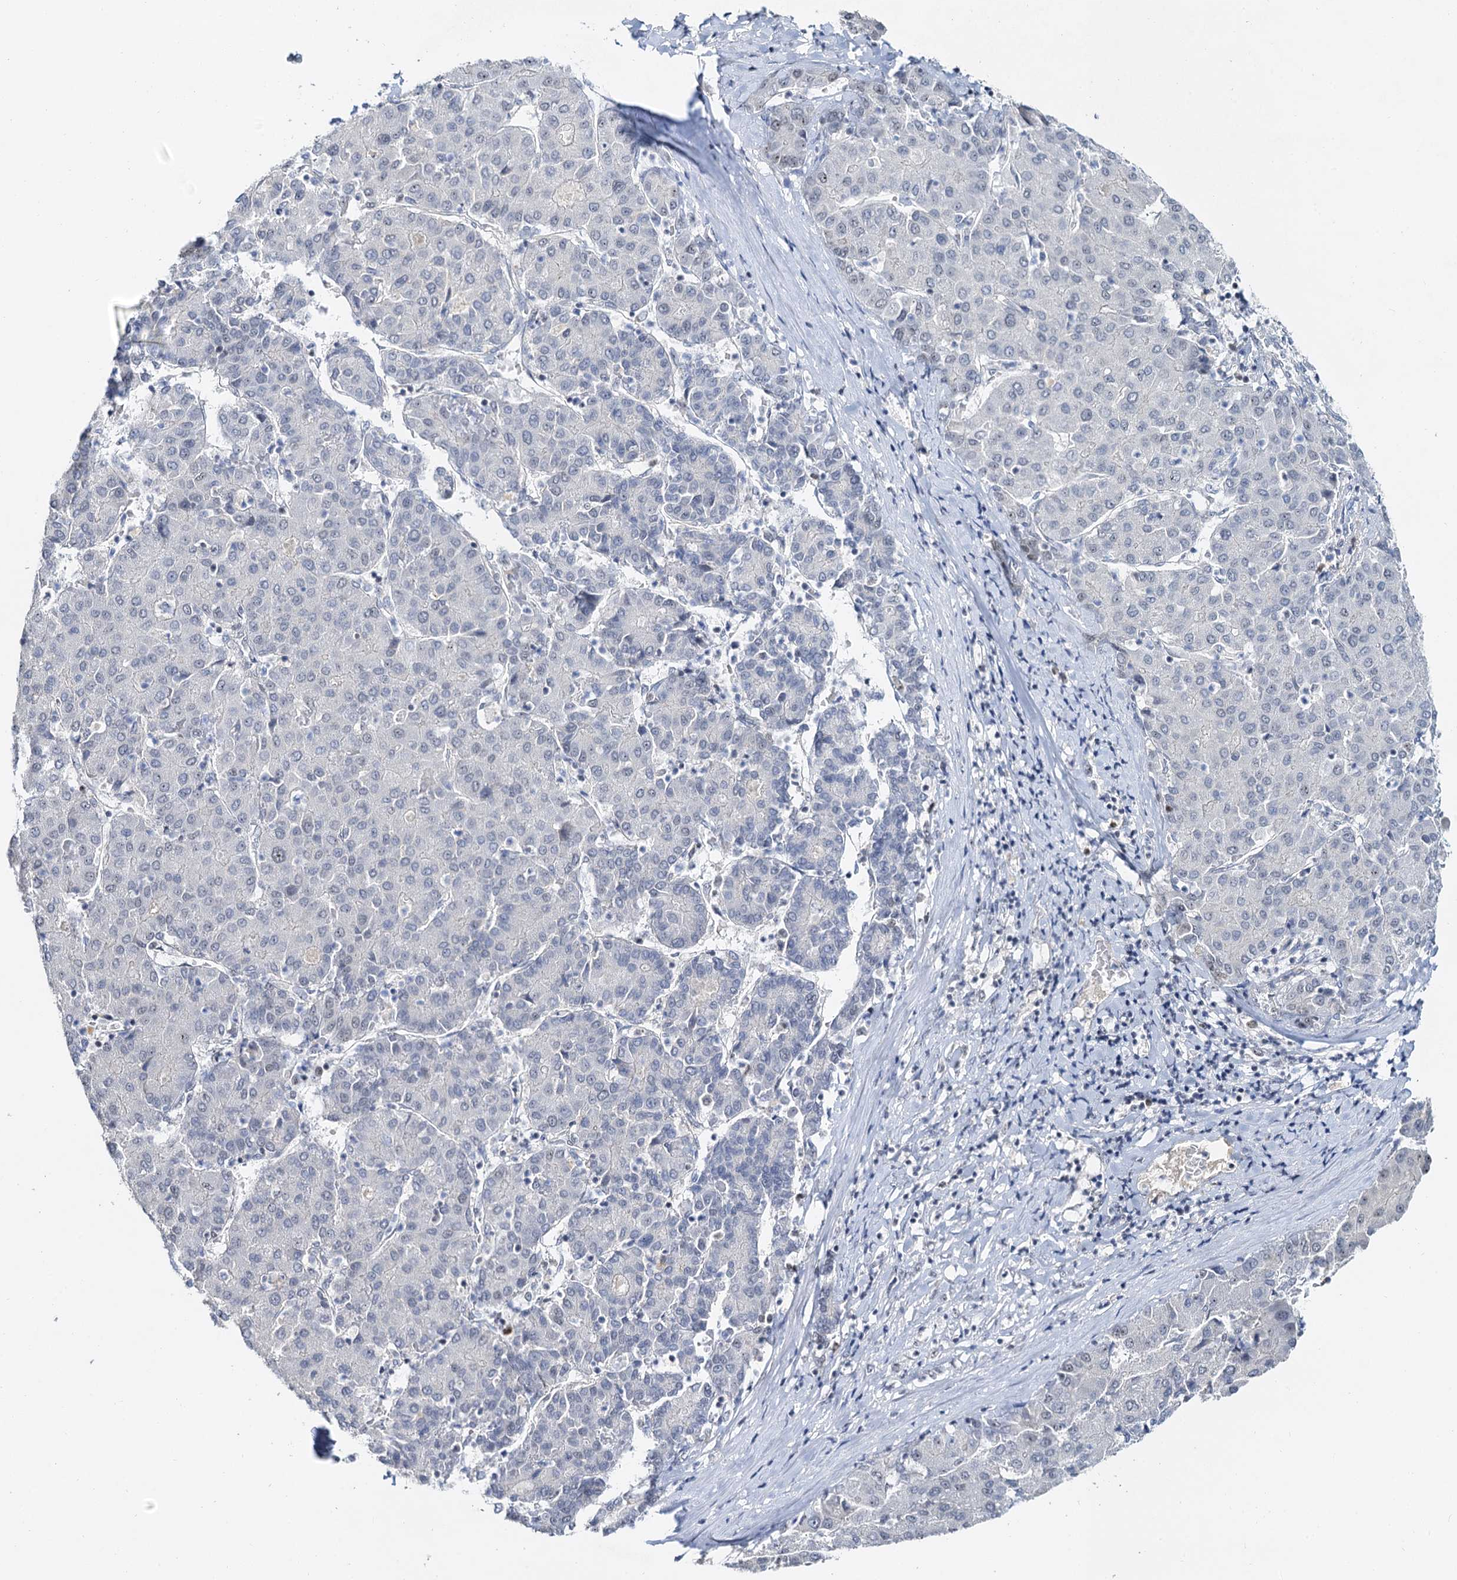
{"staining": {"intensity": "weak", "quantity": "<25%", "location": "nuclear"}, "tissue": "liver cancer", "cell_type": "Tumor cells", "image_type": "cancer", "snomed": [{"axis": "morphology", "description": "Carcinoma, Hepatocellular, NOS"}, {"axis": "topography", "description": "Liver"}], "caption": "There is no significant positivity in tumor cells of liver cancer (hepatocellular carcinoma).", "gene": "NOP2", "patient": {"sex": "male", "age": 65}}